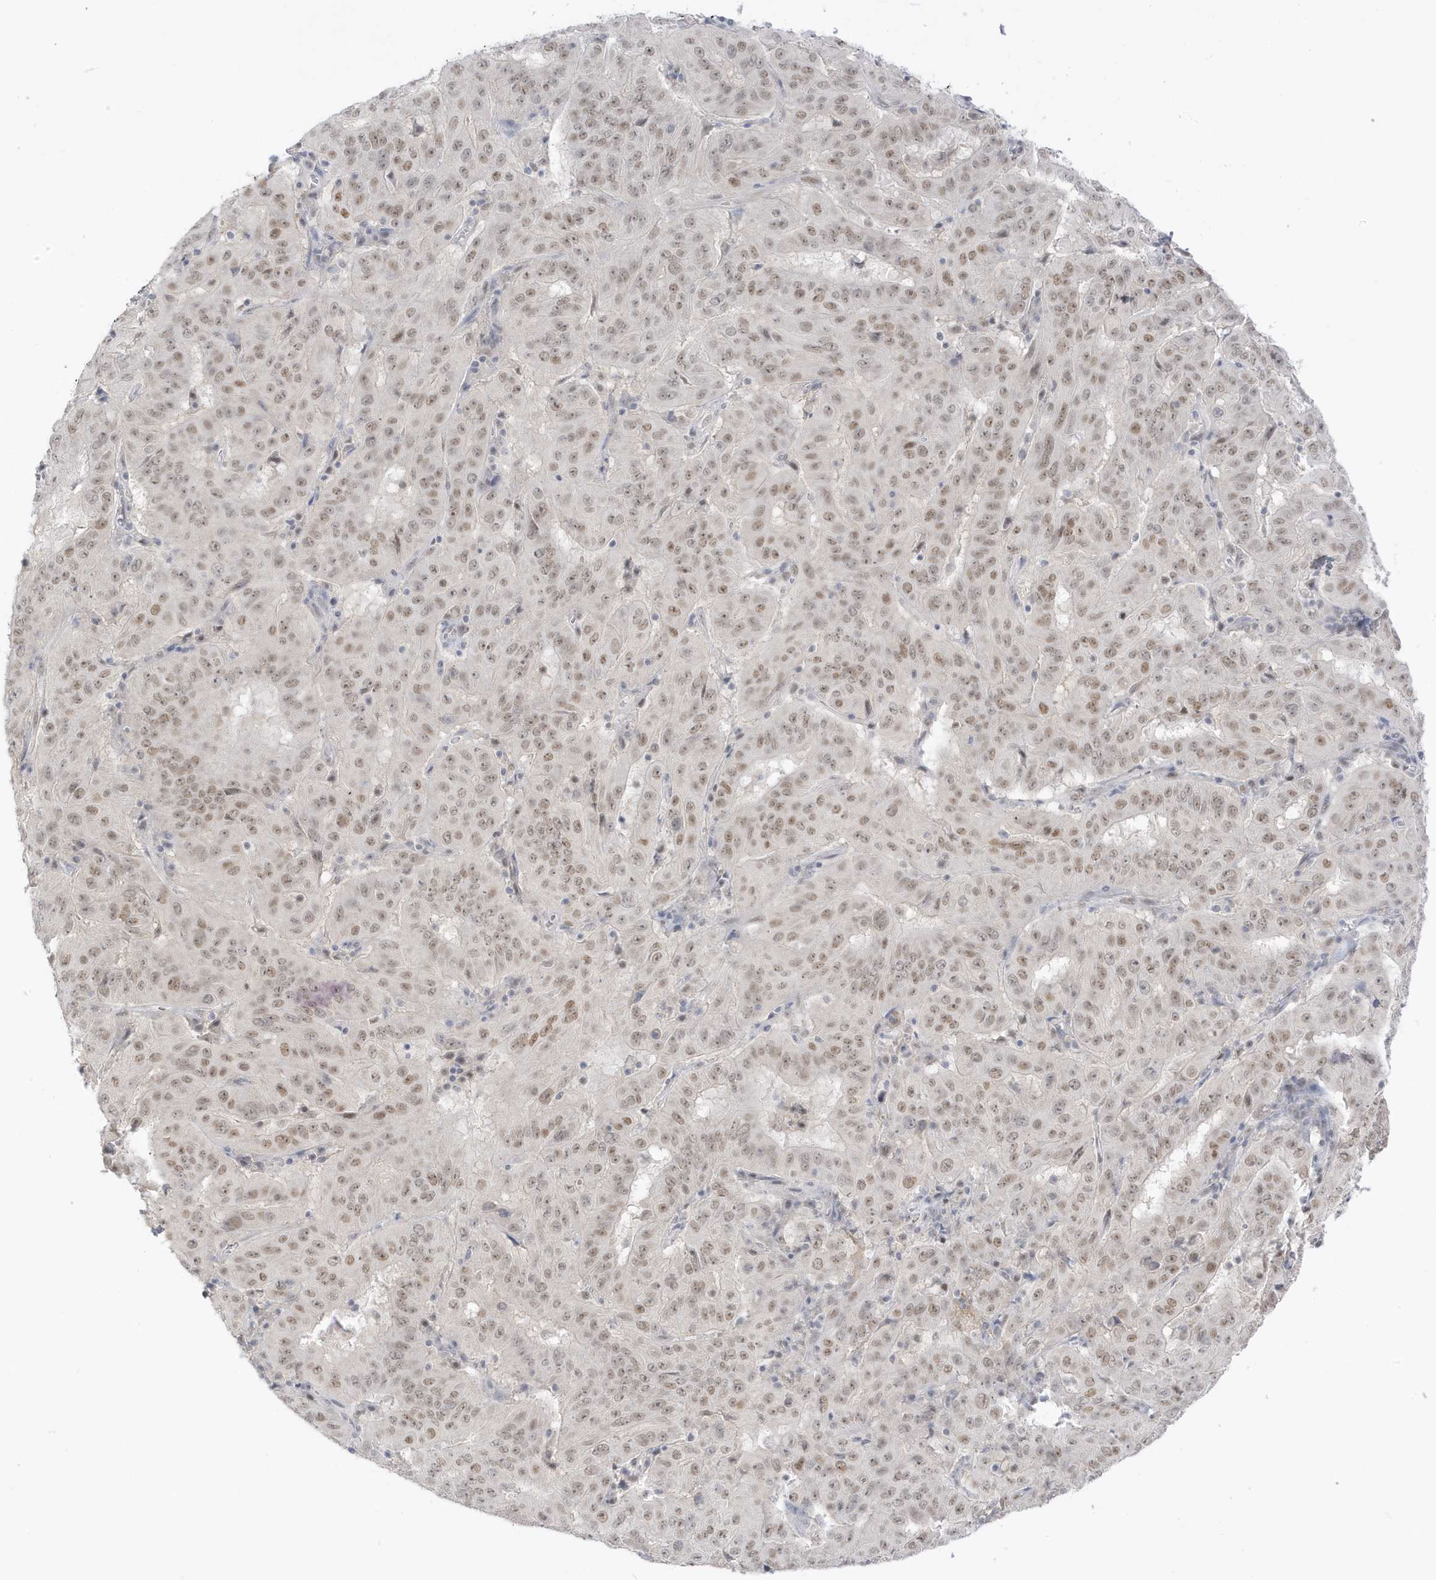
{"staining": {"intensity": "weak", "quantity": ">75%", "location": "nuclear"}, "tissue": "pancreatic cancer", "cell_type": "Tumor cells", "image_type": "cancer", "snomed": [{"axis": "morphology", "description": "Adenocarcinoma, NOS"}, {"axis": "topography", "description": "Pancreas"}], "caption": "Immunohistochemical staining of human pancreatic cancer (adenocarcinoma) displays low levels of weak nuclear protein staining in approximately >75% of tumor cells. (DAB IHC with brightfield microscopy, high magnification).", "gene": "MSL3", "patient": {"sex": "male", "age": 63}}